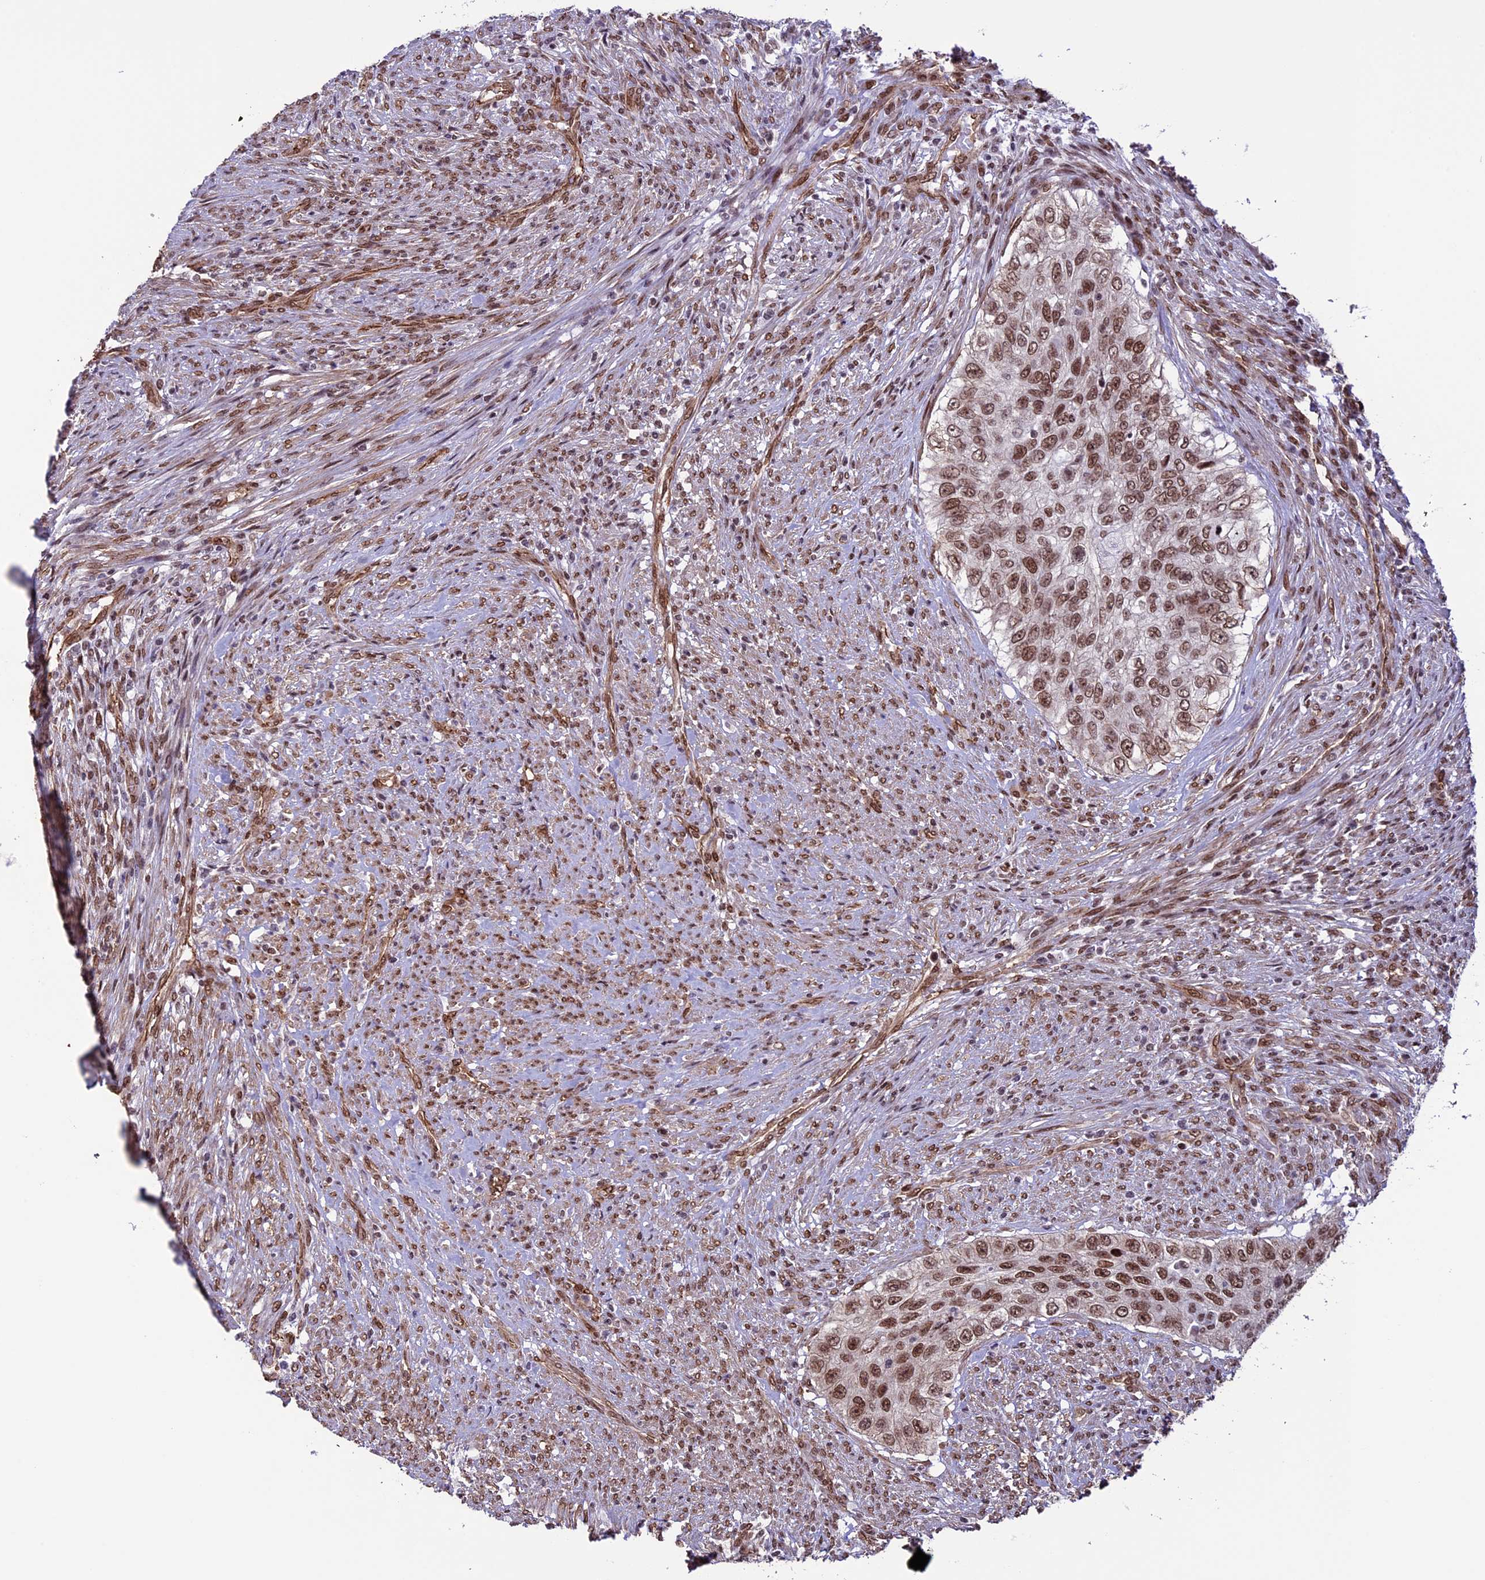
{"staining": {"intensity": "moderate", "quantity": ">75%", "location": "nuclear"}, "tissue": "urothelial cancer", "cell_type": "Tumor cells", "image_type": "cancer", "snomed": [{"axis": "morphology", "description": "Urothelial carcinoma, High grade"}, {"axis": "topography", "description": "Urinary bladder"}], "caption": "This micrograph reveals IHC staining of urothelial cancer, with medium moderate nuclear expression in approximately >75% of tumor cells.", "gene": "MPHOSPH8", "patient": {"sex": "female", "age": 60}}